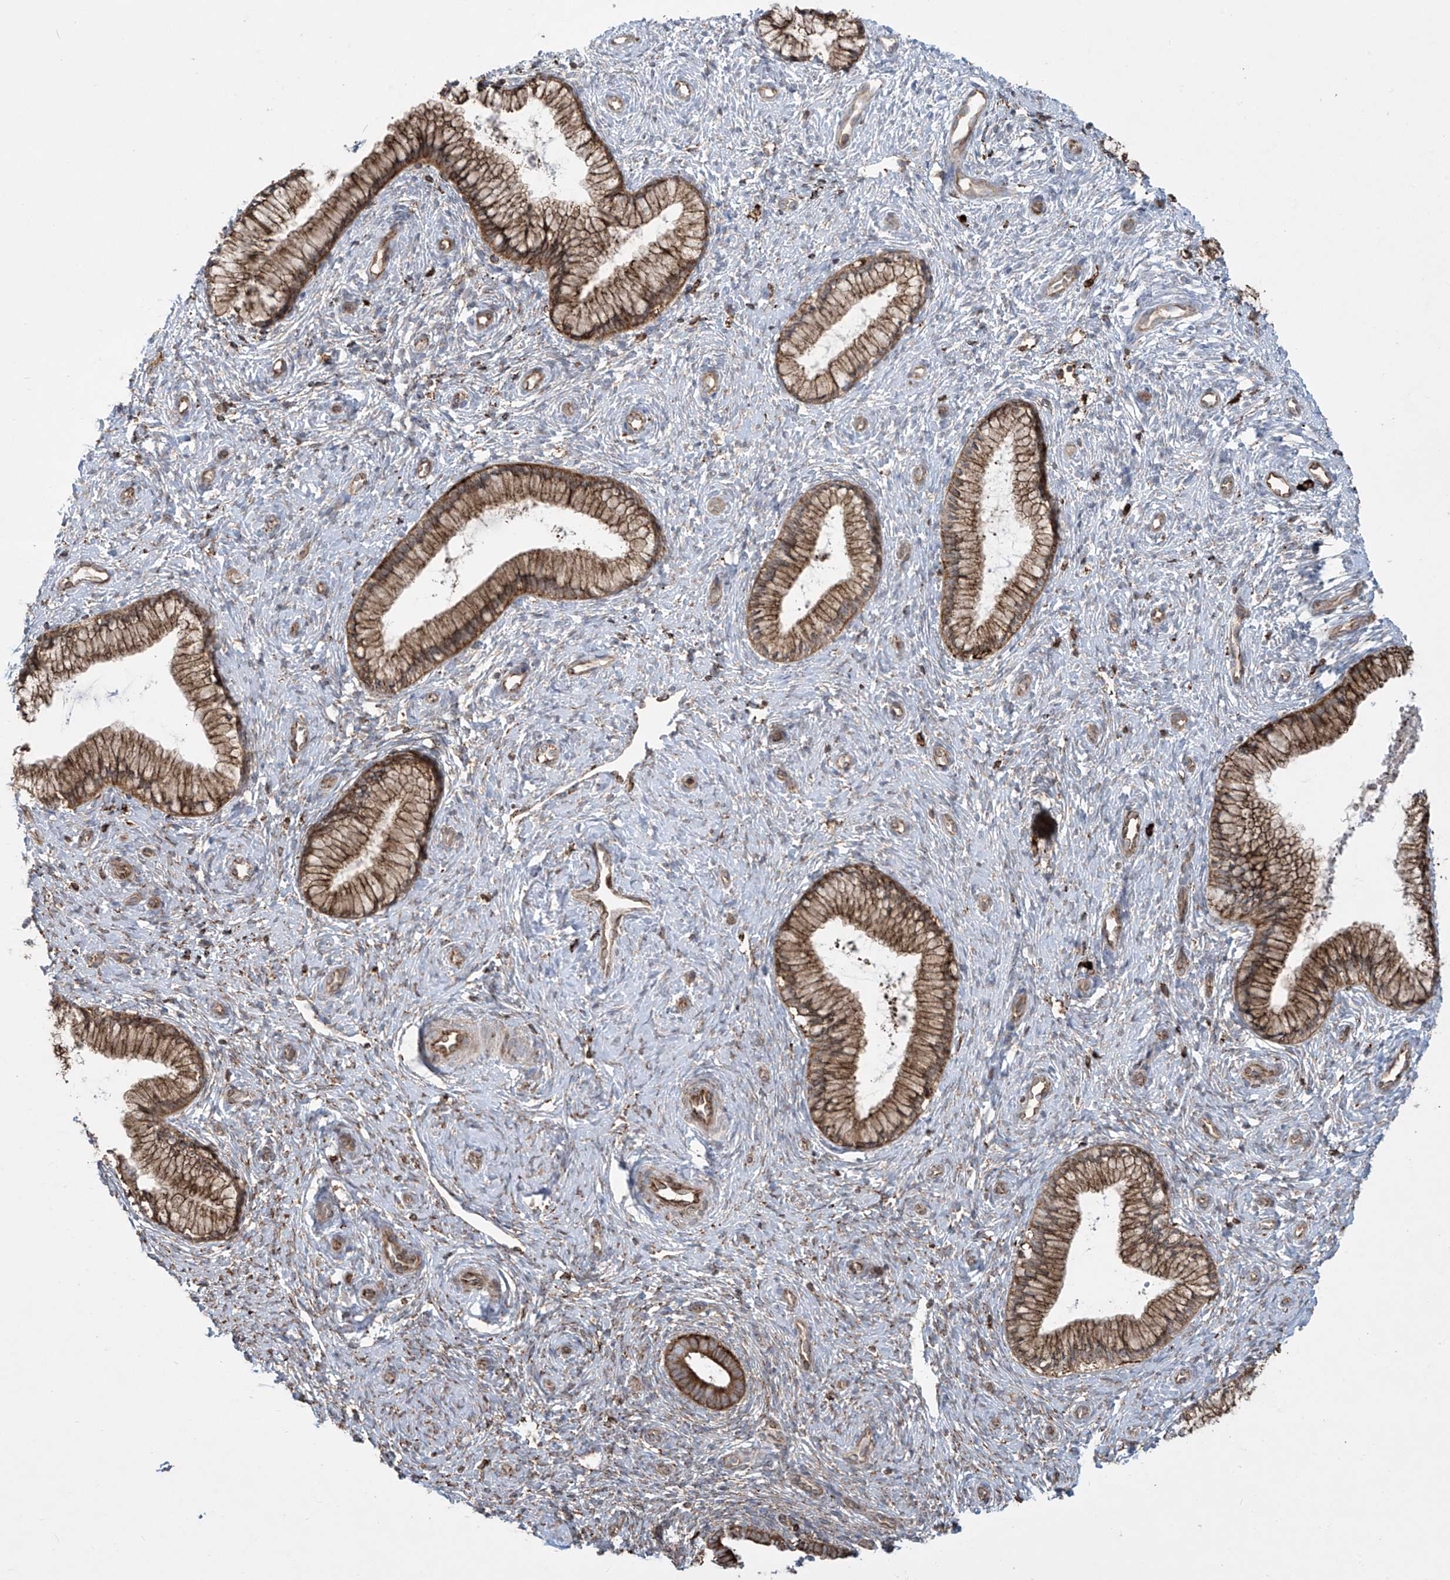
{"staining": {"intensity": "moderate", "quantity": ">75%", "location": "cytoplasmic/membranous"}, "tissue": "cervix", "cell_type": "Glandular cells", "image_type": "normal", "snomed": [{"axis": "morphology", "description": "Normal tissue, NOS"}, {"axis": "topography", "description": "Cervix"}], "caption": "A micrograph of human cervix stained for a protein demonstrates moderate cytoplasmic/membranous brown staining in glandular cells. (Brightfield microscopy of DAB IHC at high magnification).", "gene": "MX1", "patient": {"sex": "female", "age": 27}}